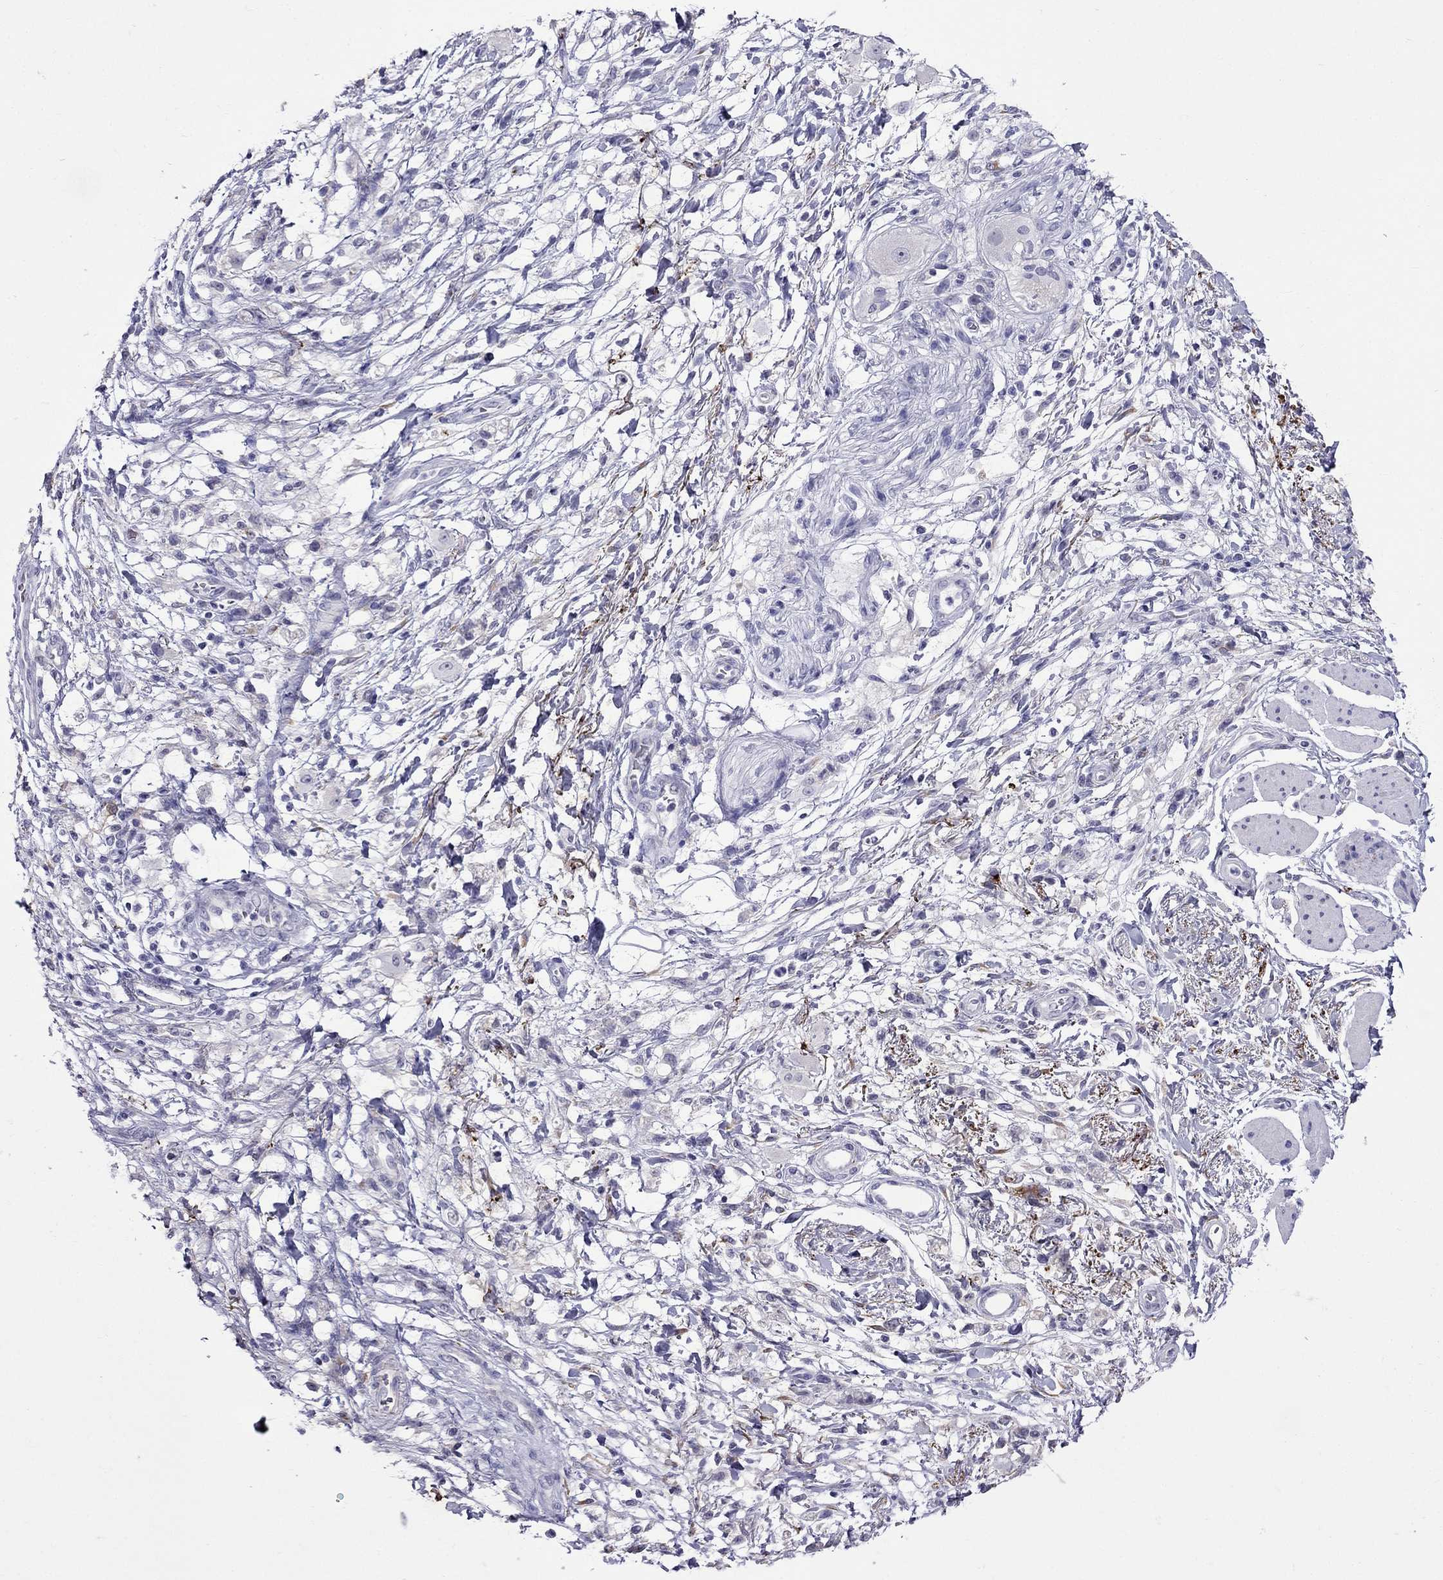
{"staining": {"intensity": "negative", "quantity": "none", "location": "none"}, "tissue": "stomach cancer", "cell_type": "Tumor cells", "image_type": "cancer", "snomed": [{"axis": "morphology", "description": "Adenocarcinoma, NOS"}, {"axis": "topography", "description": "Stomach"}], "caption": "A histopathology image of human stomach cancer is negative for staining in tumor cells.", "gene": "MGP", "patient": {"sex": "female", "age": 60}}